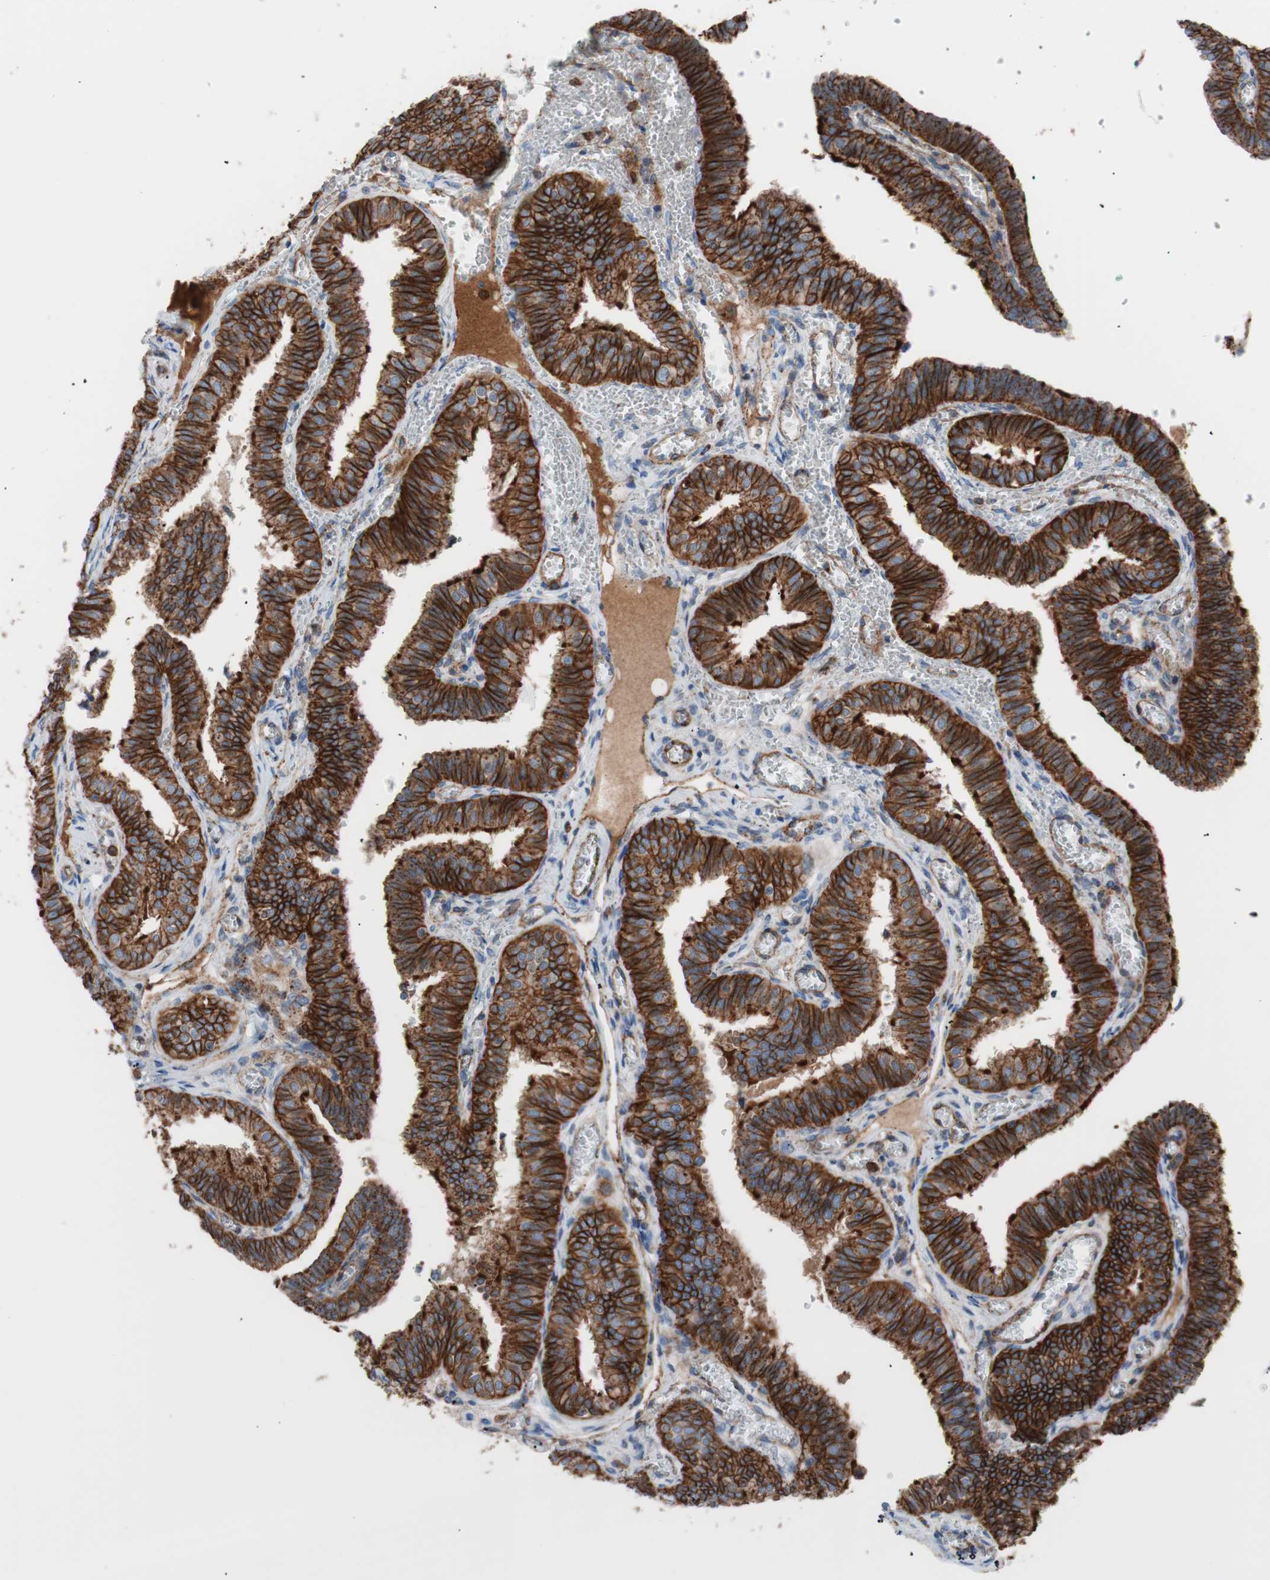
{"staining": {"intensity": "strong", "quantity": ">75%", "location": "cytoplasmic/membranous"}, "tissue": "fallopian tube", "cell_type": "Glandular cells", "image_type": "normal", "snomed": [{"axis": "morphology", "description": "Normal tissue, NOS"}, {"axis": "topography", "description": "Fallopian tube"}], "caption": "Protein expression by IHC exhibits strong cytoplasmic/membranous positivity in approximately >75% of glandular cells in normal fallopian tube. Nuclei are stained in blue.", "gene": "FLOT2", "patient": {"sex": "female", "age": 46}}